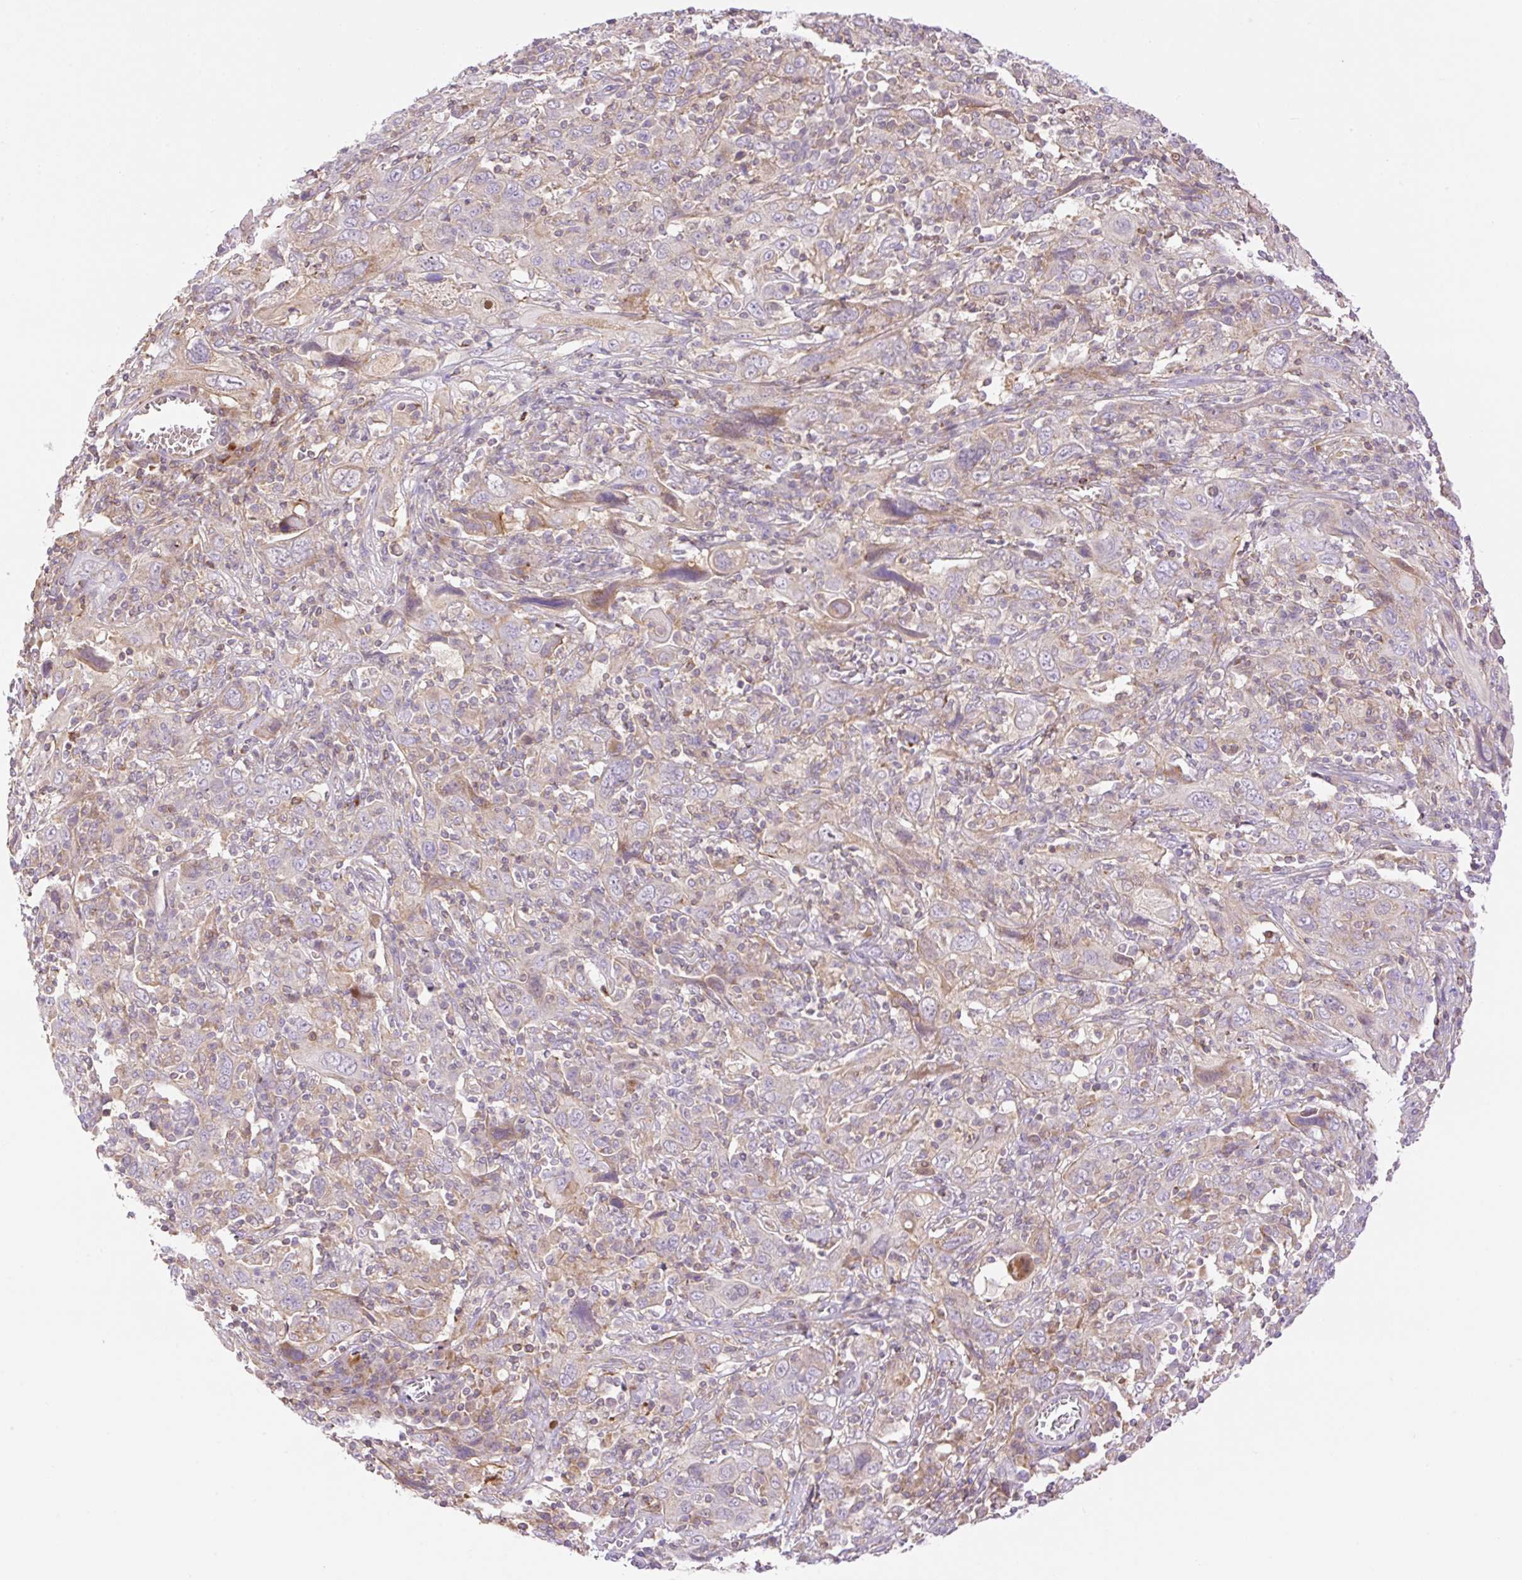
{"staining": {"intensity": "weak", "quantity": "<25%", "location": "cytoplasmic/membranous"}, "tissue": "cervical cancer", "cell_type": "Tumor cells", "image_type": "cancer", "snomed": [{"axis": "morphology", "description": "Squamous cell carcinoma, NOS"}, {"axis": "topography", "description": "Cervix"}], "caption": "High power microscopy histopathology image of an immunohistochemistry micrograph of cervical cancer, revealing no significant staining in tumor cells.", "gene": "VPS25", "patient": {"sex": "female", "age": 46}}